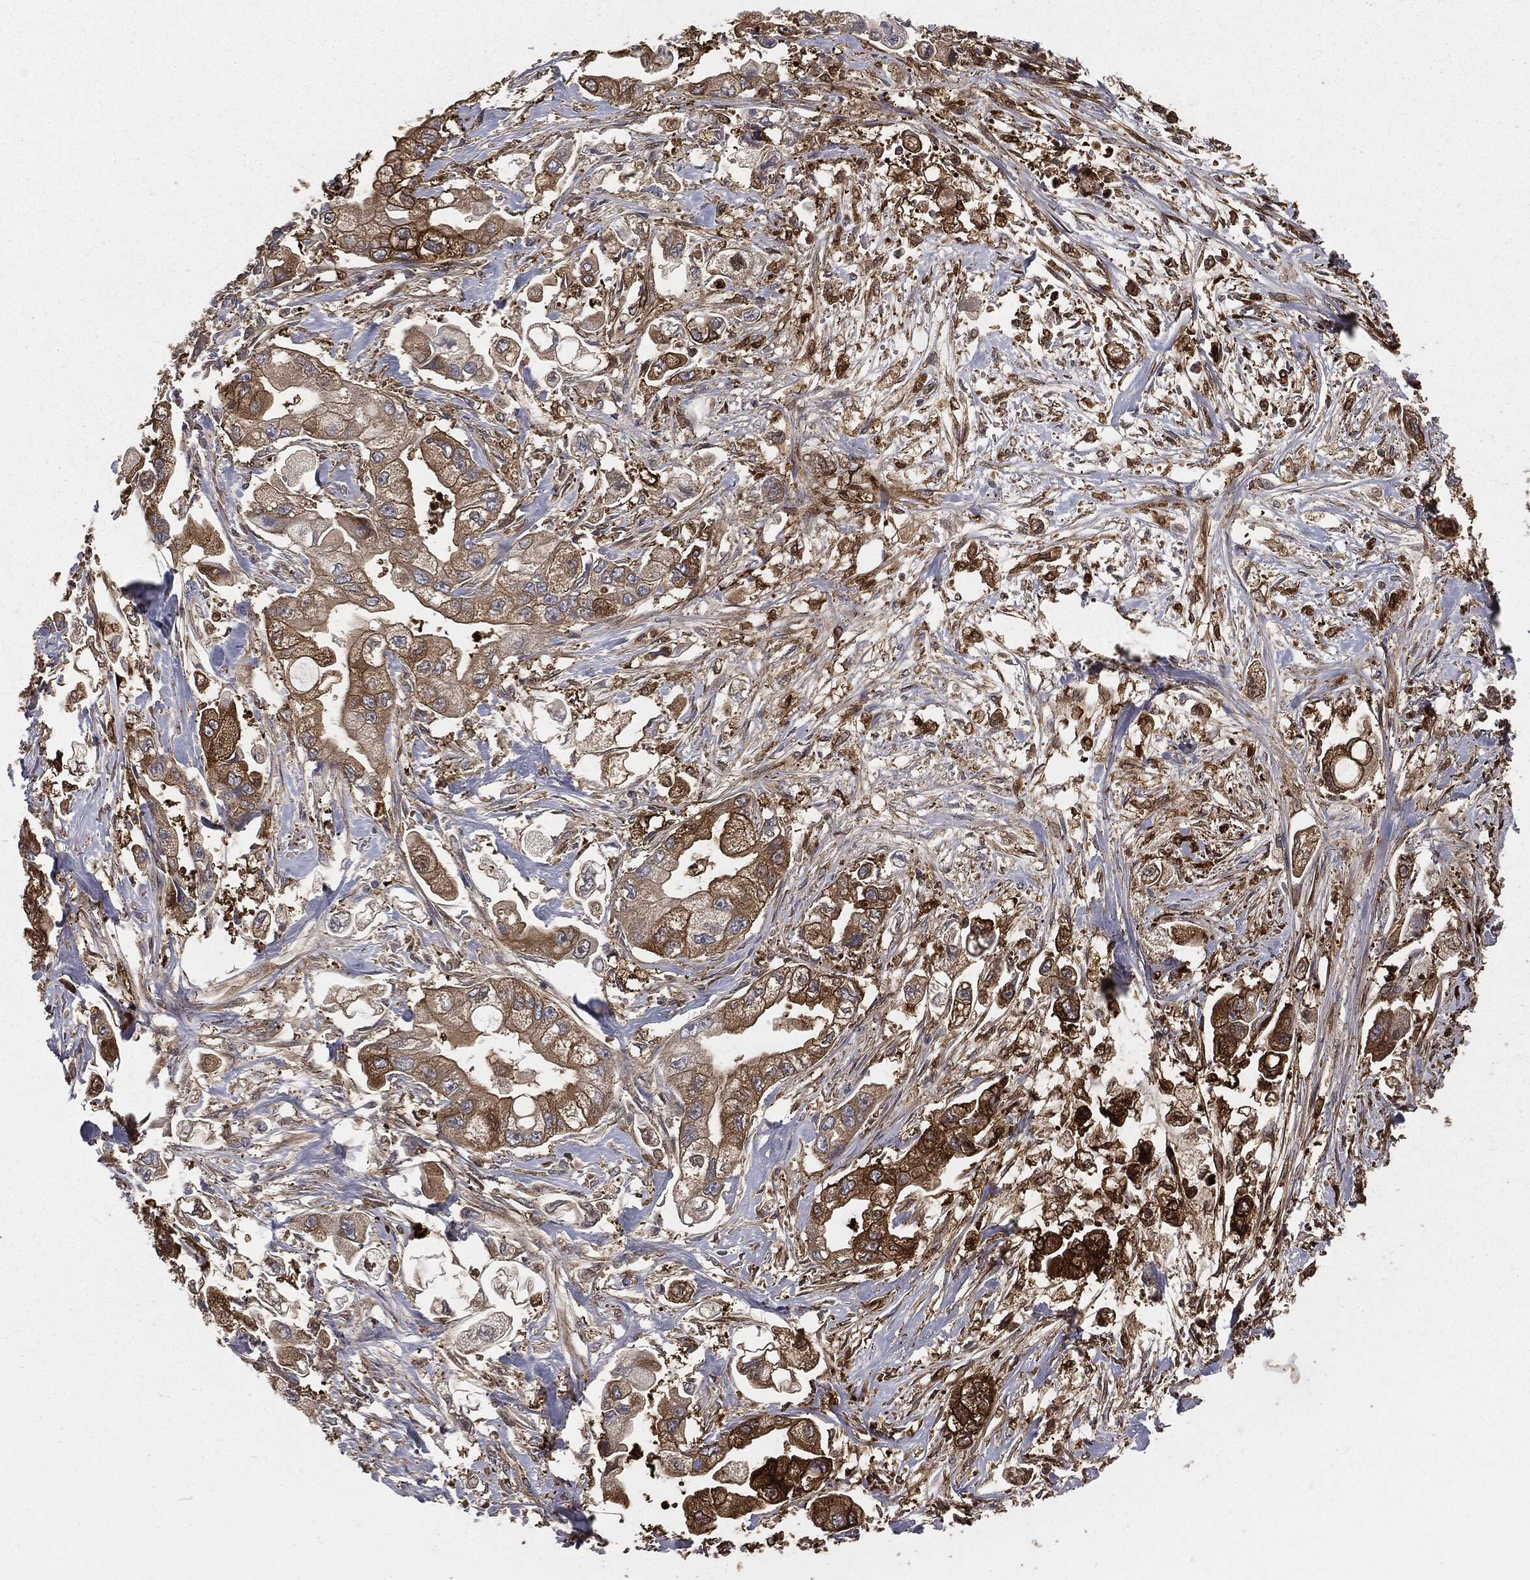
{"staining": {"intensity": "strong", "quantity": "<25%", "location": "cytoplasmic/membranous"}, "tissue": "stomach cancer", "cell_type": "Tumor cells", "image_type": "cancer", "snomed": [{"axis": "morphology", "description": "Adenocarcinoma, NOS"}, {"axis": "topography", "description": "Stomach"}], "caption": "The immunohistochemical stain shows strong cytoplasmic/membranous positivity in tumor cells of adenocarcinoma (stomach) tissue. The staining was performed using DAB (3,3'-diaminobenzidine) to visualize the protein expression in brown, while the nuclei were stained in blue with hematoxylin (Magnification: 20x).", "gene": "GNB5", "patient": {"sex": "male", "age": 62}}